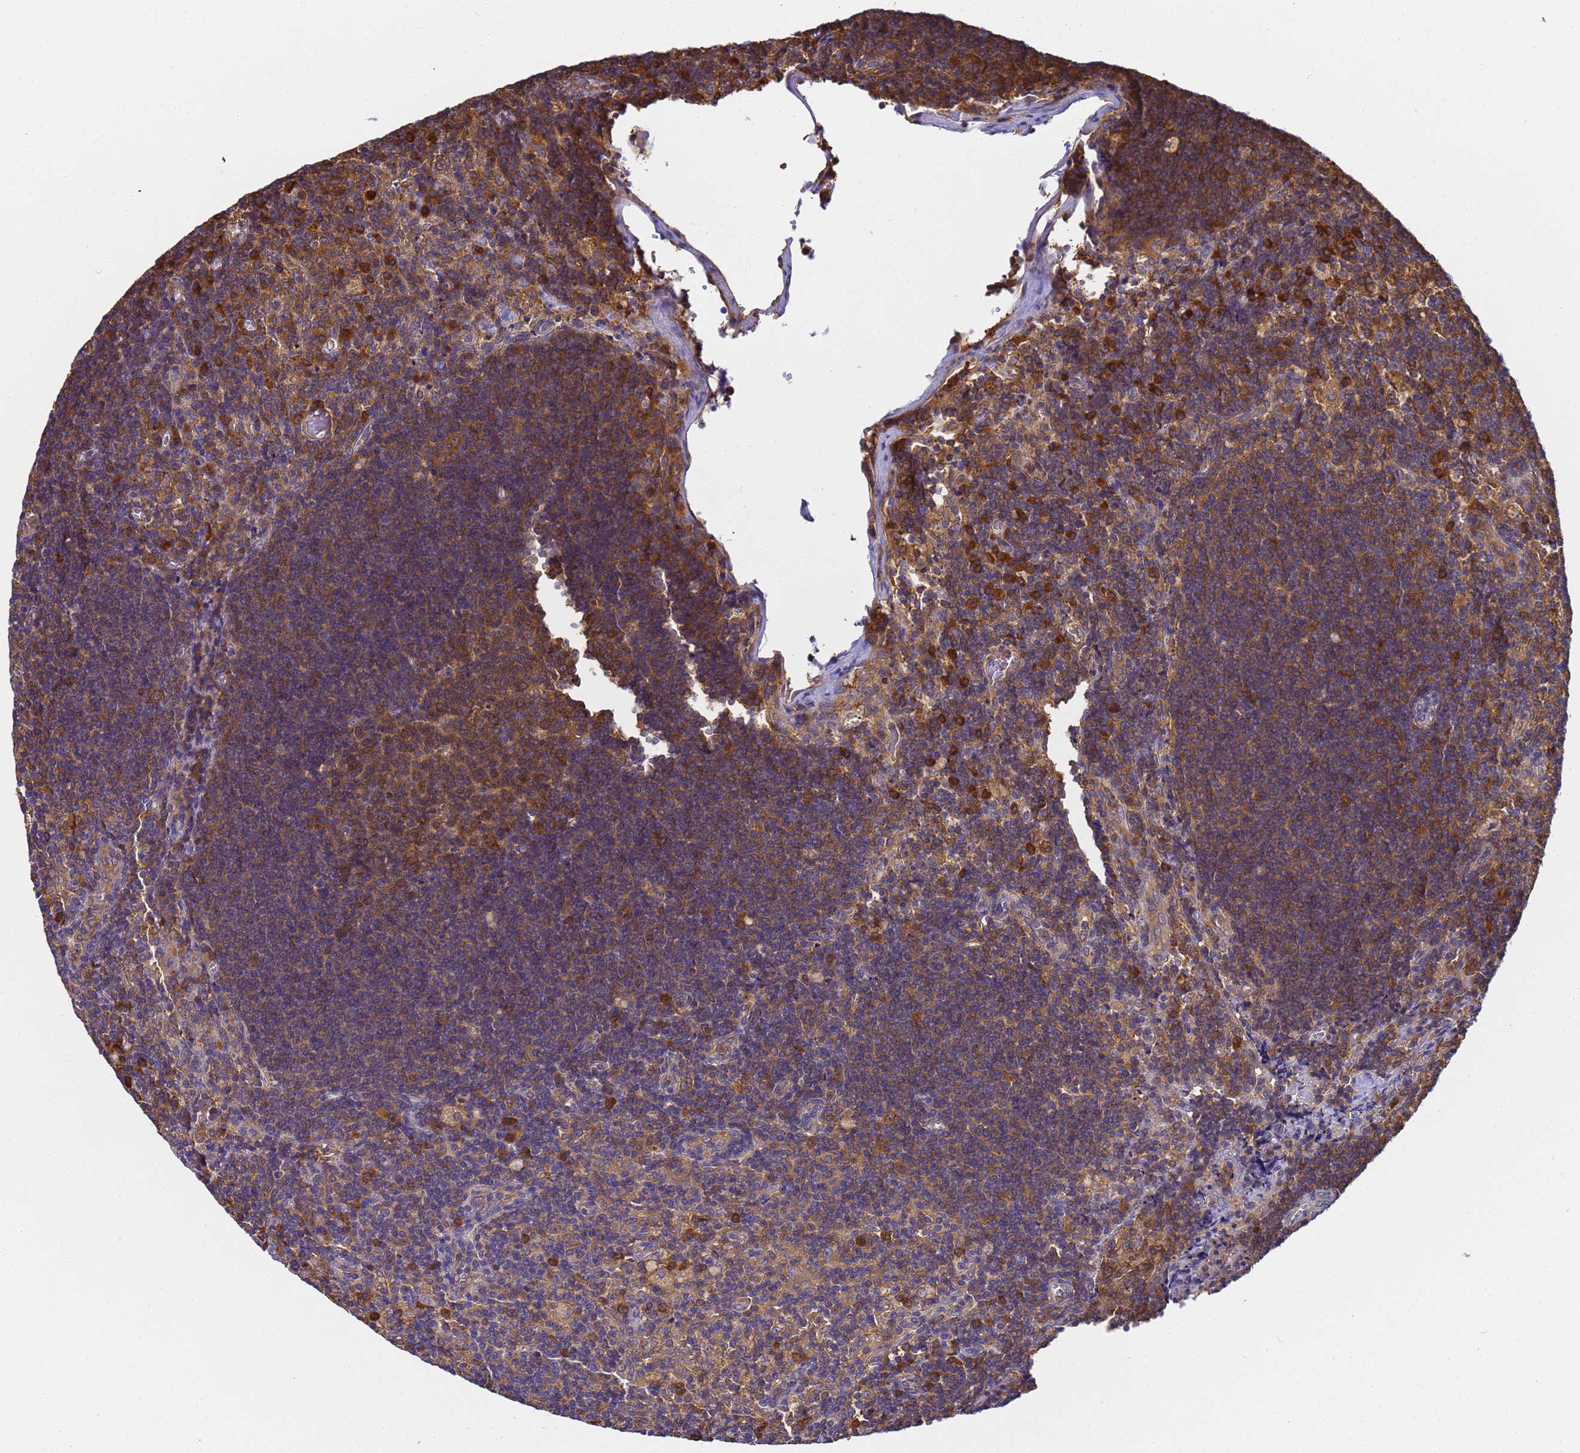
{"staining": {"intensity": "moderate", "quantity": "25%-75%", "location": "cytoplasmic/membranous"}, "tissue": "lymph node", "cell_type": "Germinal center cells", "image_type": "normal", "snomed": [{"axis": "morphology", "description": "Normal tissue, NOS"}, {"axis": "topography", "description": "Lymph node"}], "caption": "This is a micrograph of immunohistochemistry (IHC) staining of benign lymph node, which shows moderate expression in the cytoplasmic/membranous of germinal center cells.", "gene": "NME1", "patient": {"sex": "male", "age": 69}}